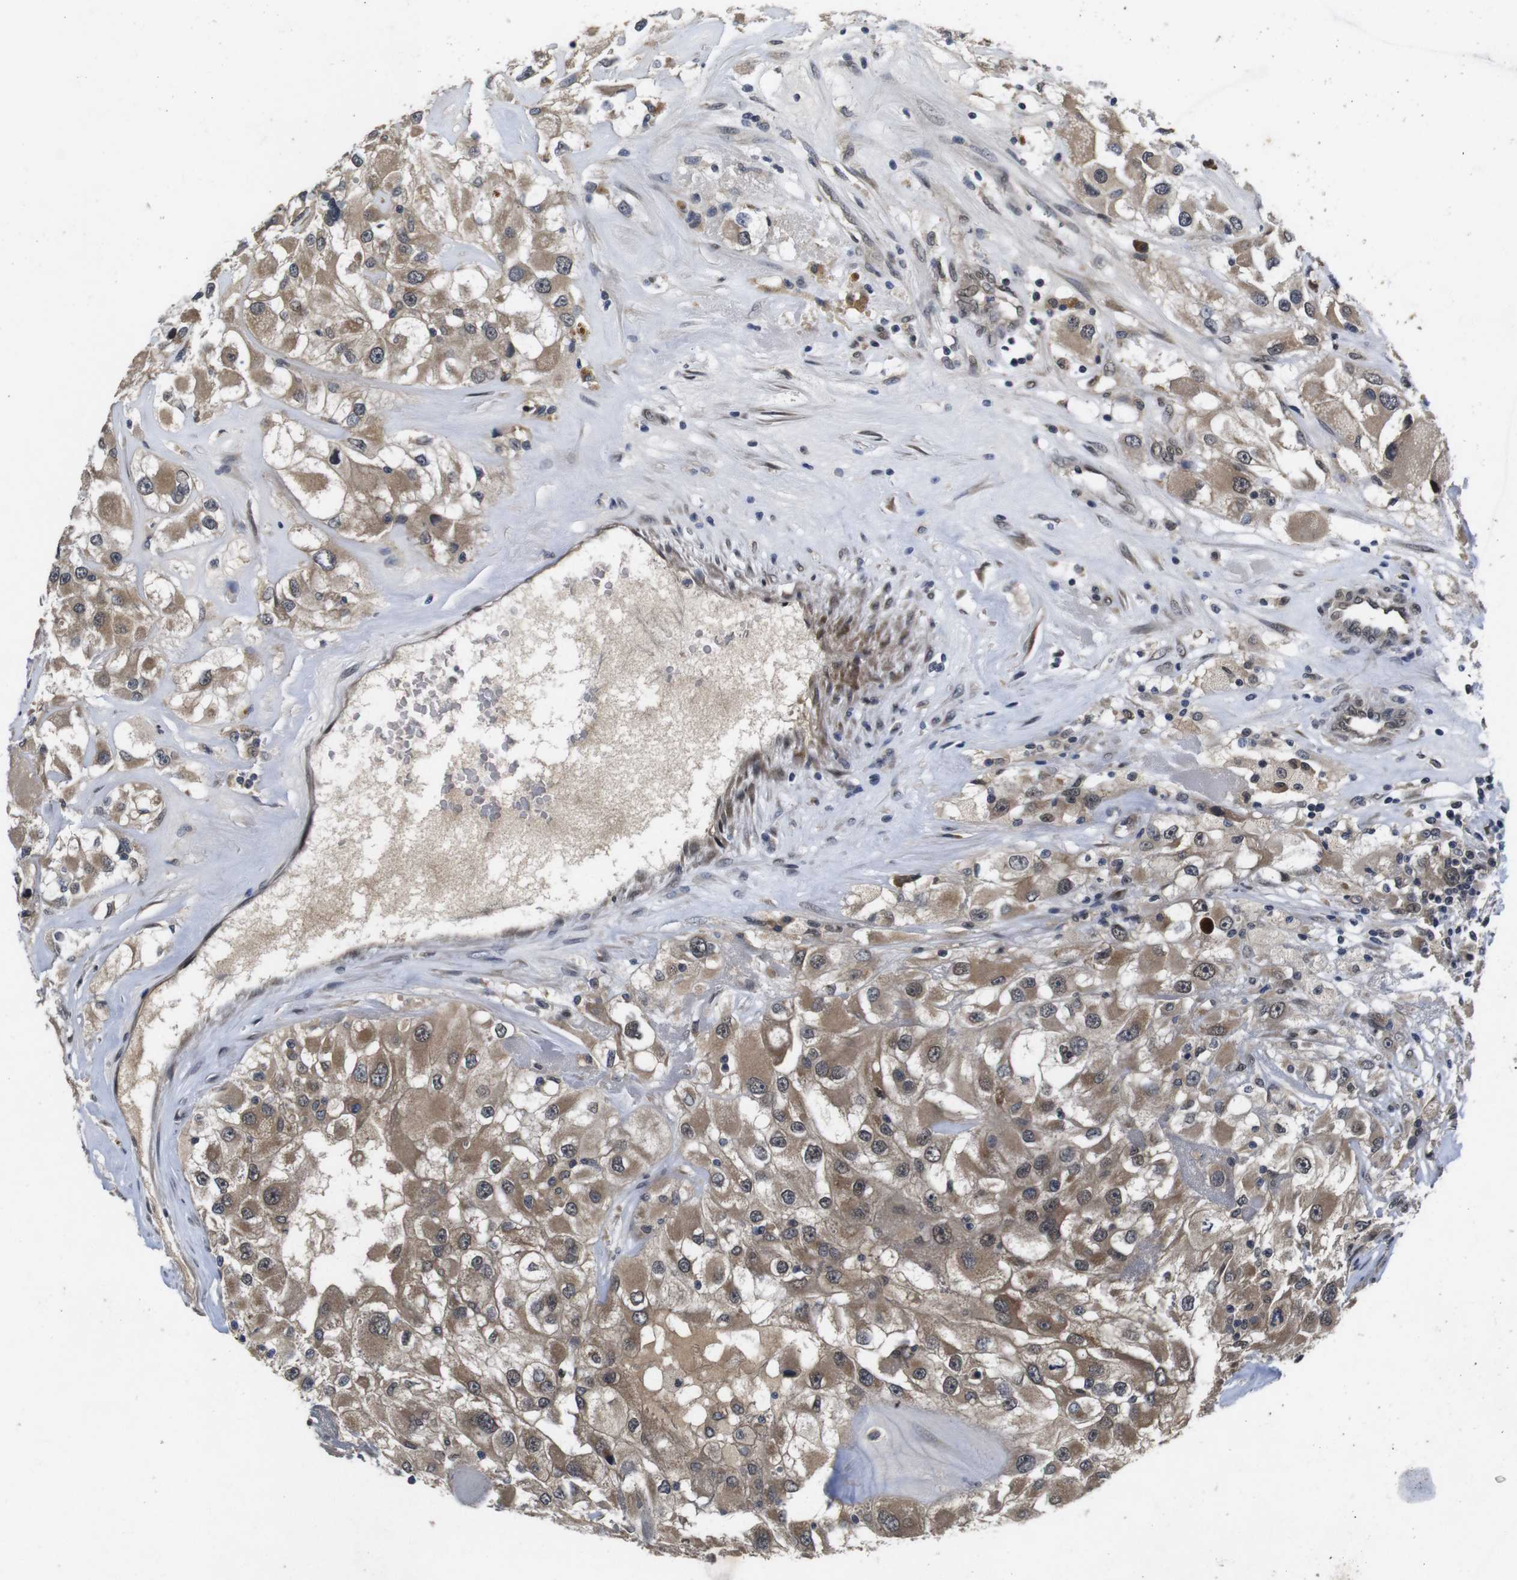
{"staining": {"intensity": "moderate", "quantity": ">75%", "location": "cytoplasmic/membranous,nuclear"}, "tissue": "renal cancer", "cell_type": "Tumor cells", "image_type": "cancer", "snomed": [{"axis": "morphology", "description": "Adenocarcinoma, NOS"}, {"axis": "topography", "description": "Kidney"}], "caption": "The photomicrograph shows immunohistochemical staining of renal cancer (adenocarcinoma). There is moderate cytoplasmic/membranous and nuclear positivity is present in about >75% of tumor cells.", "gene": "ZBTB46", "patient": {"sex": "female", "age": 52}}